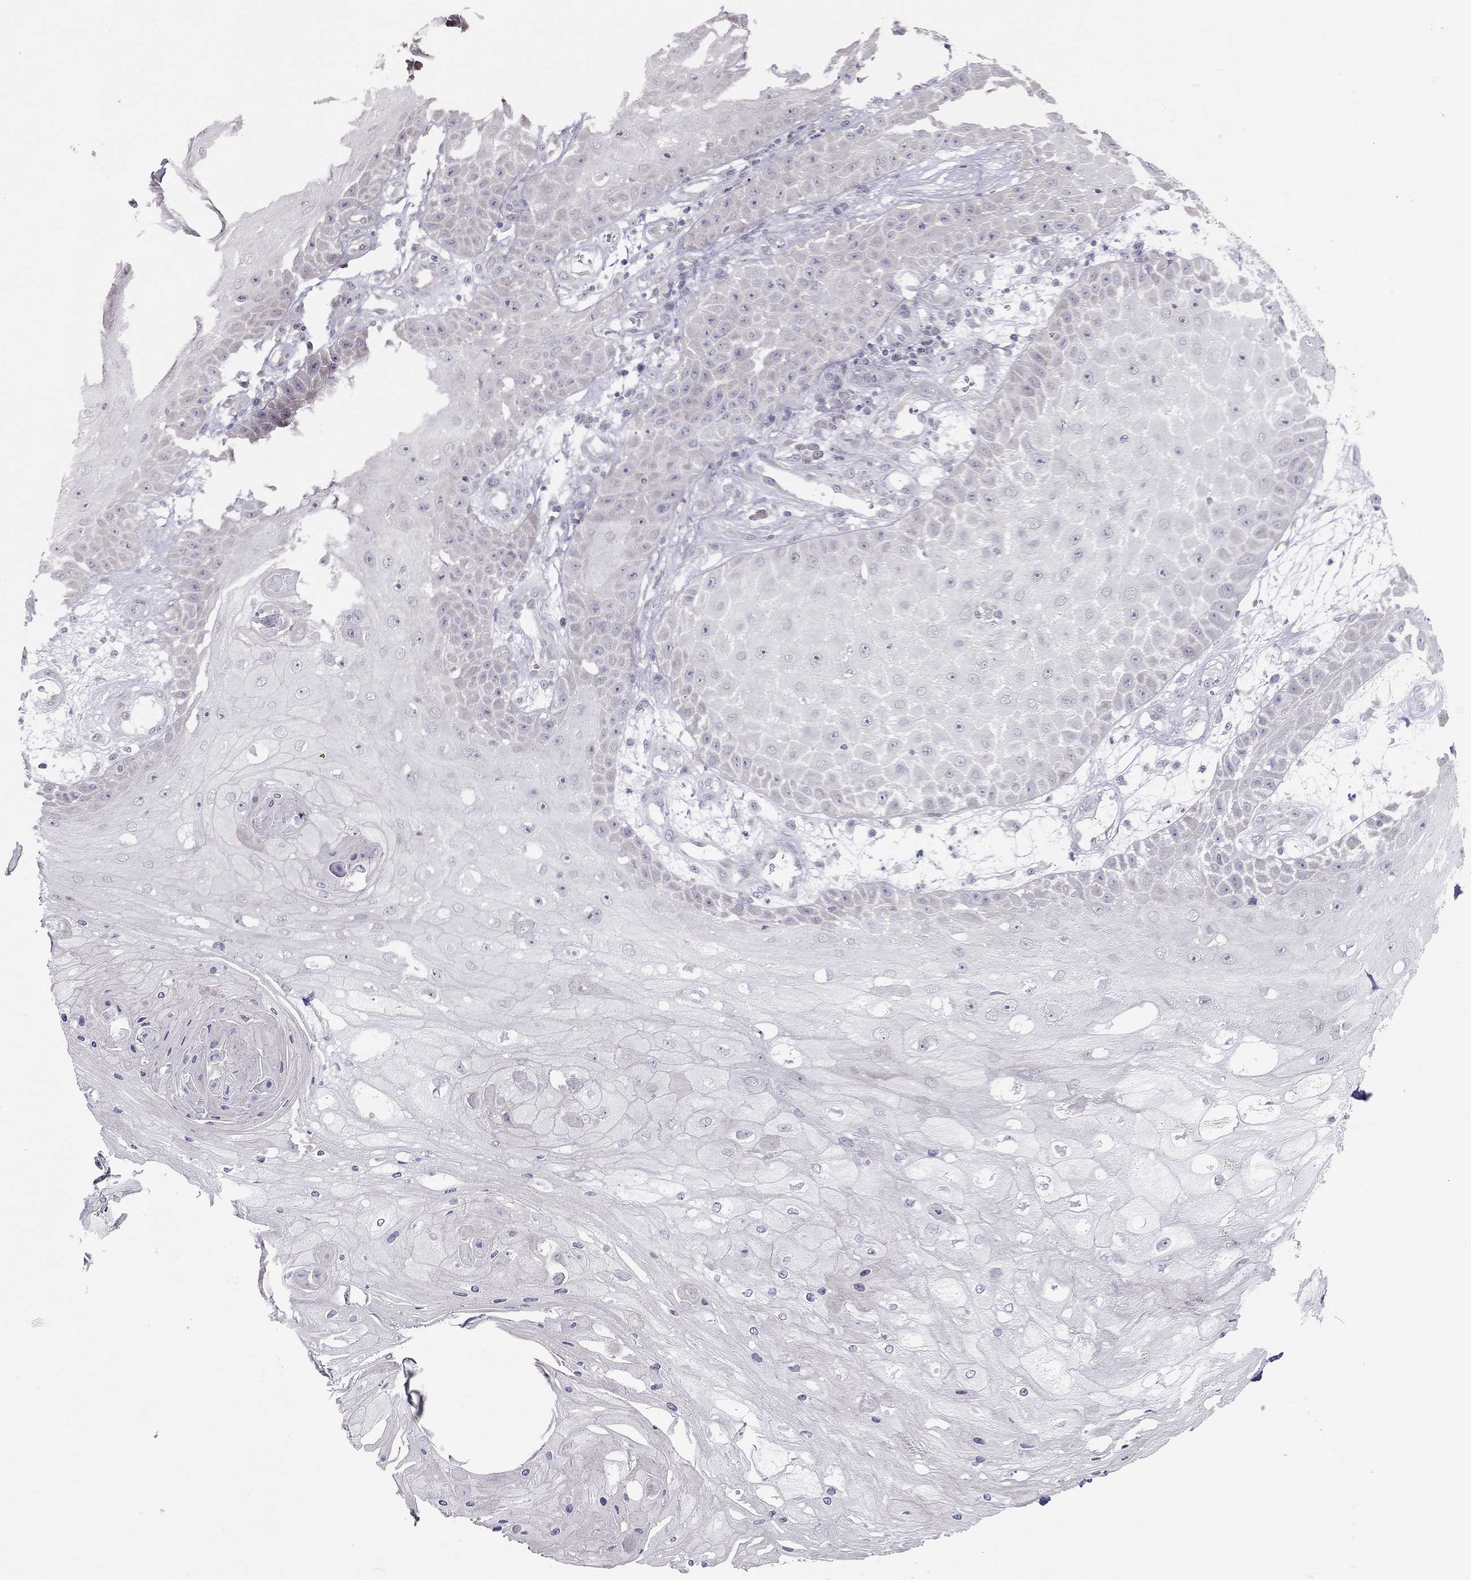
{"staining": {"intensity": "negative", "quantity": "none", "location": "none"}, "tissue": "skin cancer", "cell_type": "Tumor cells", "image_type": "cancer", "snomed": [{"axis": "morphology", "description": "Squamous cell carcinoma, NOS"}, {"axis": "topography", "description": "Skin"}], "caption": "There is no significant expression in tumor cells of squamous cell carcinoma (skin).", "gene": "HSF2BP", "patient": {"sex": "male", "age": 70}}